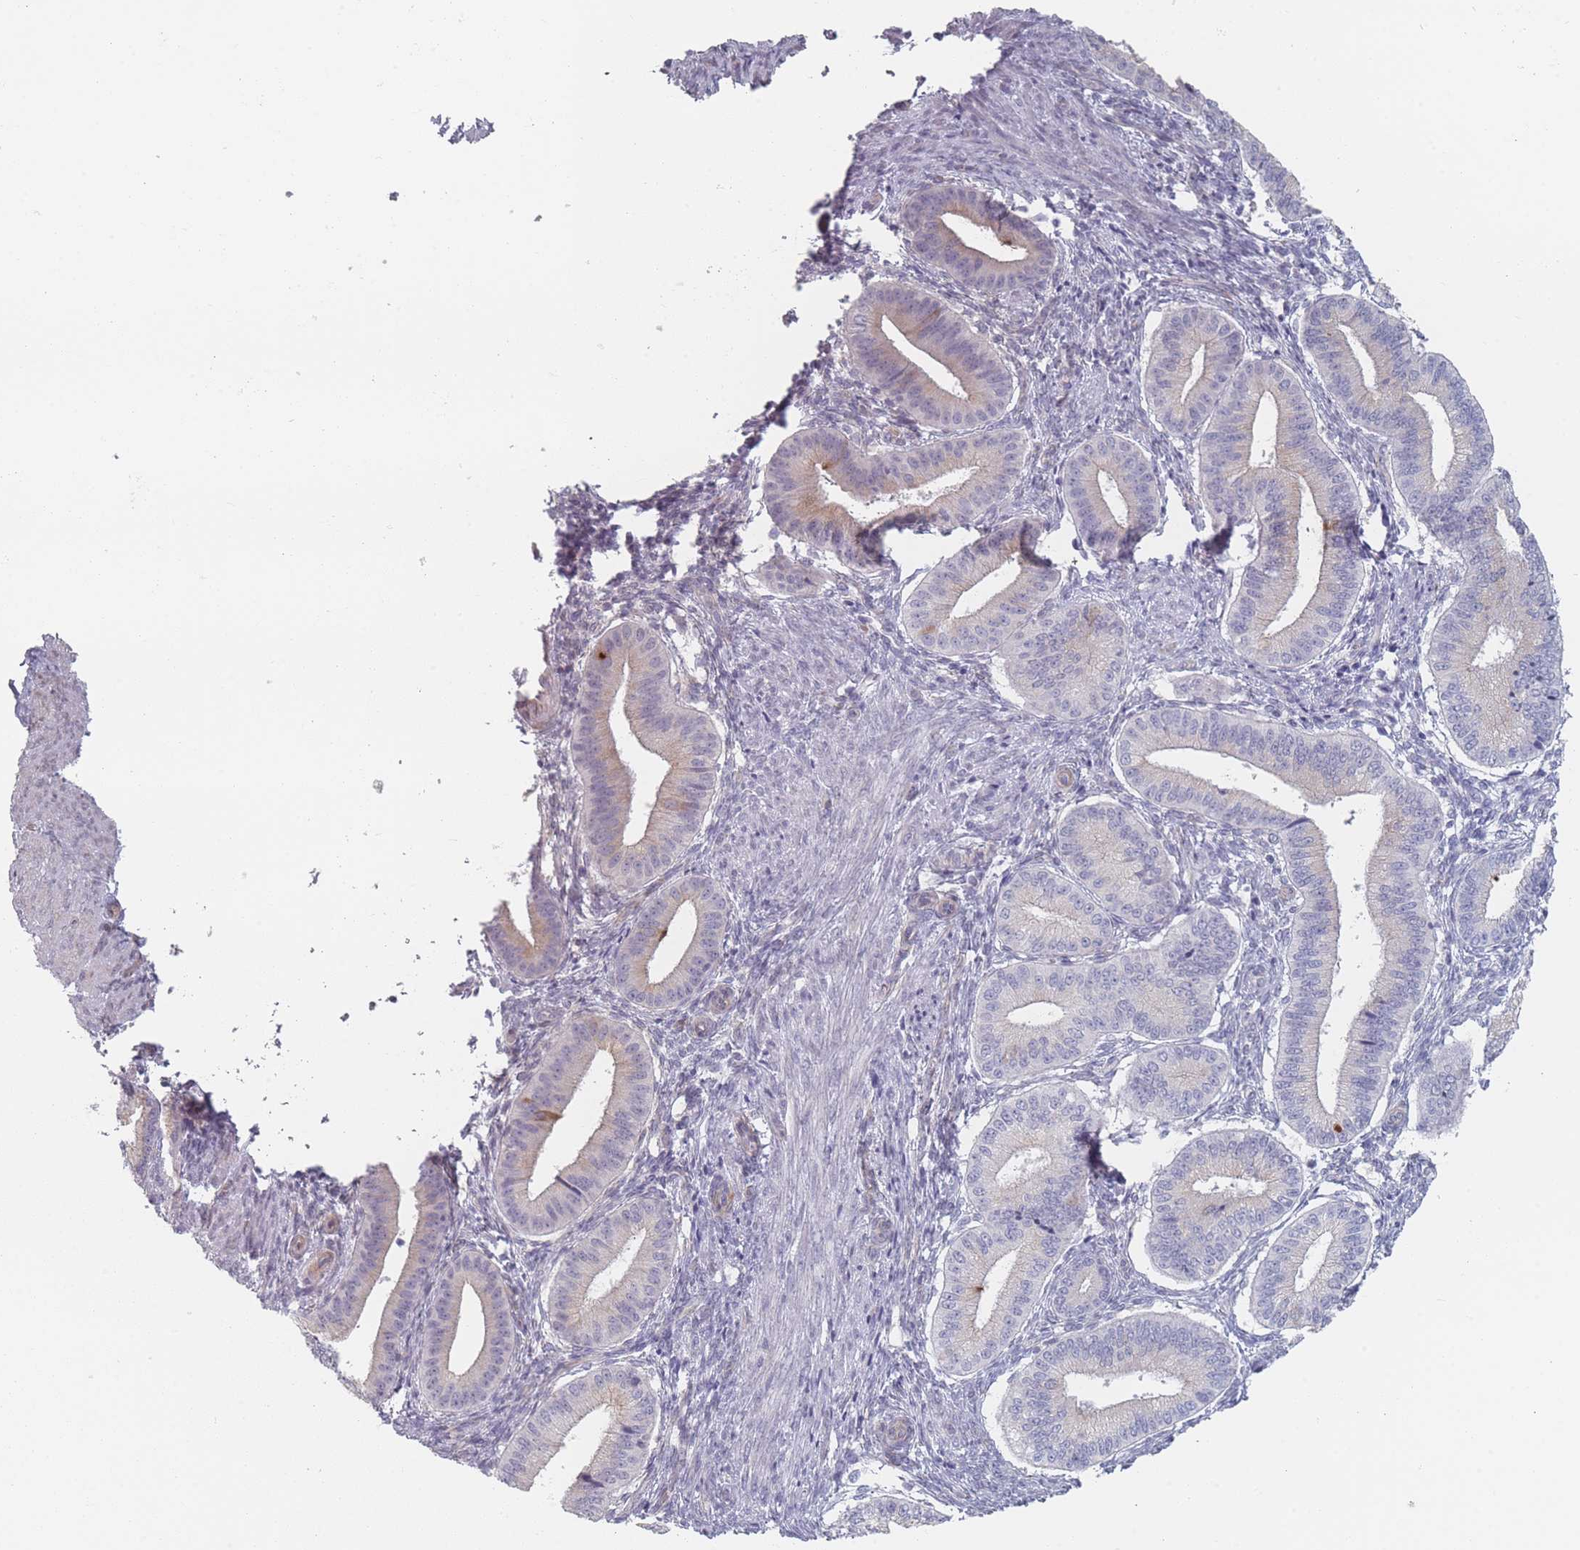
{"staining": {"intensity": "negative", "quantity": "none", "location": "none"}, "tissue": "endometrium", "cell_type": "Cells in endometrial stroma", "image_type": "normal", "snomed": [{"axis": "morphology", "description": "Normal tissue, NOS"}, {"axis": "topography", "description": "Endometrium"}], "caption": "Immunohistochemistry micrograph of unremarkable endometrium stained for a protein (brown), which exhibits no positivity in cells in endometrial stroma. Brightfield microscopy of immunohistochemistry (IHC) stained with DAB (3,3'-diaminobenzidine) (brown) and hematoxylin (blue), captured at high magnification.", "gene": "RNF4", "patient": {"sex": "female", "age": 39}}